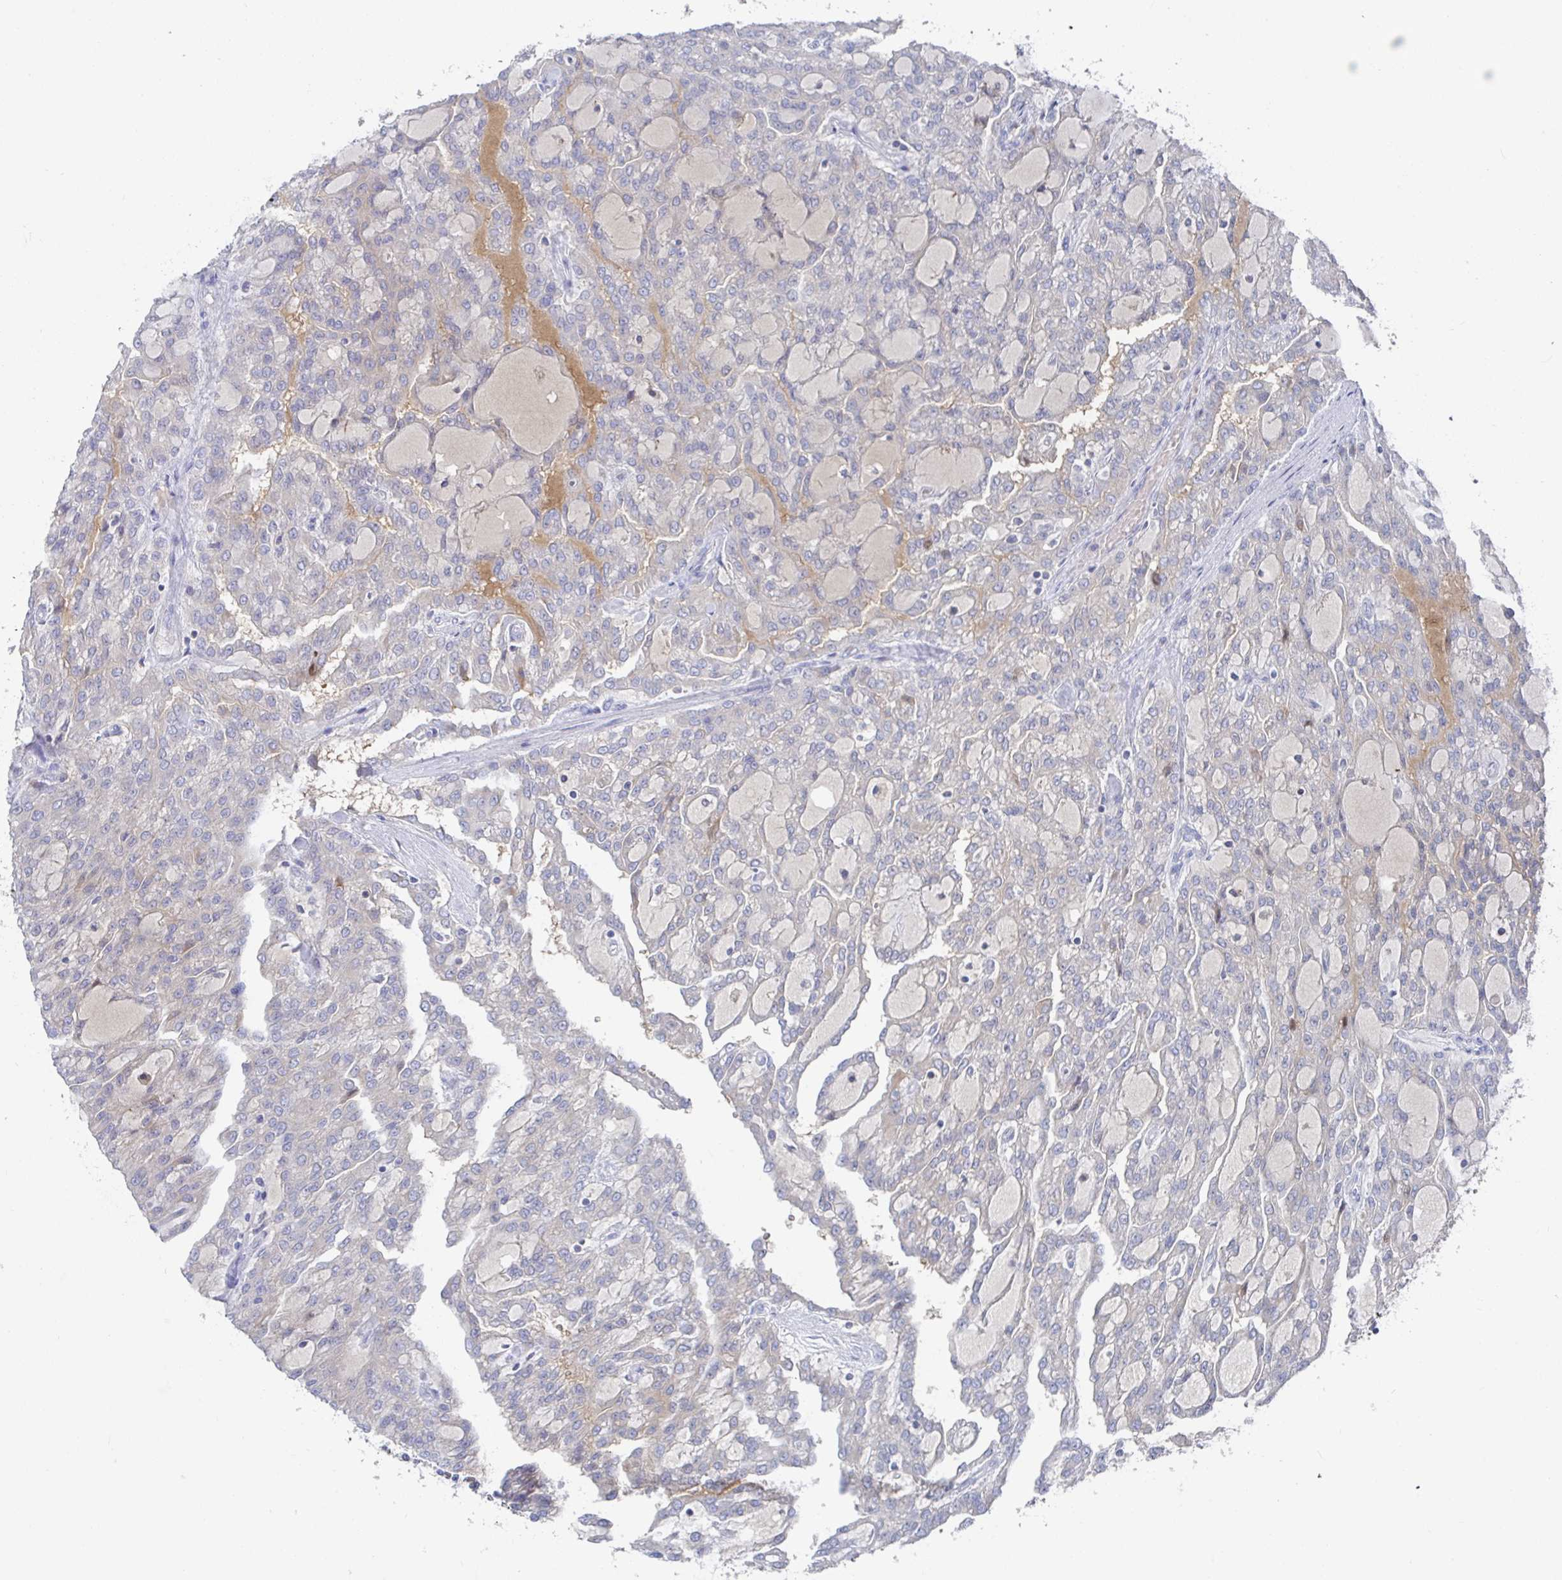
{"staining": {"intensity": "negative", "quantity": "none", "location": "none"}, "tissue": "renal cancer", "cell_type": "Tumor cells", "image_type": "cancer", "snomed": [{"axis": "morphology", "description": "Adenocarcinoma, NOS"}, {"axis": "topography", "description": "Kidney"}], "caption": "Immunohistochemistry (IHC) micrograph of neoplastic tissue: renal cancer (adenocarcinoma) stained with DAB (3,3'-diaminobenzidine) reveals no significant protein expression in tumor cells.", "gene": "GPR148", "patient": {"sex": "male", "age": 63}}